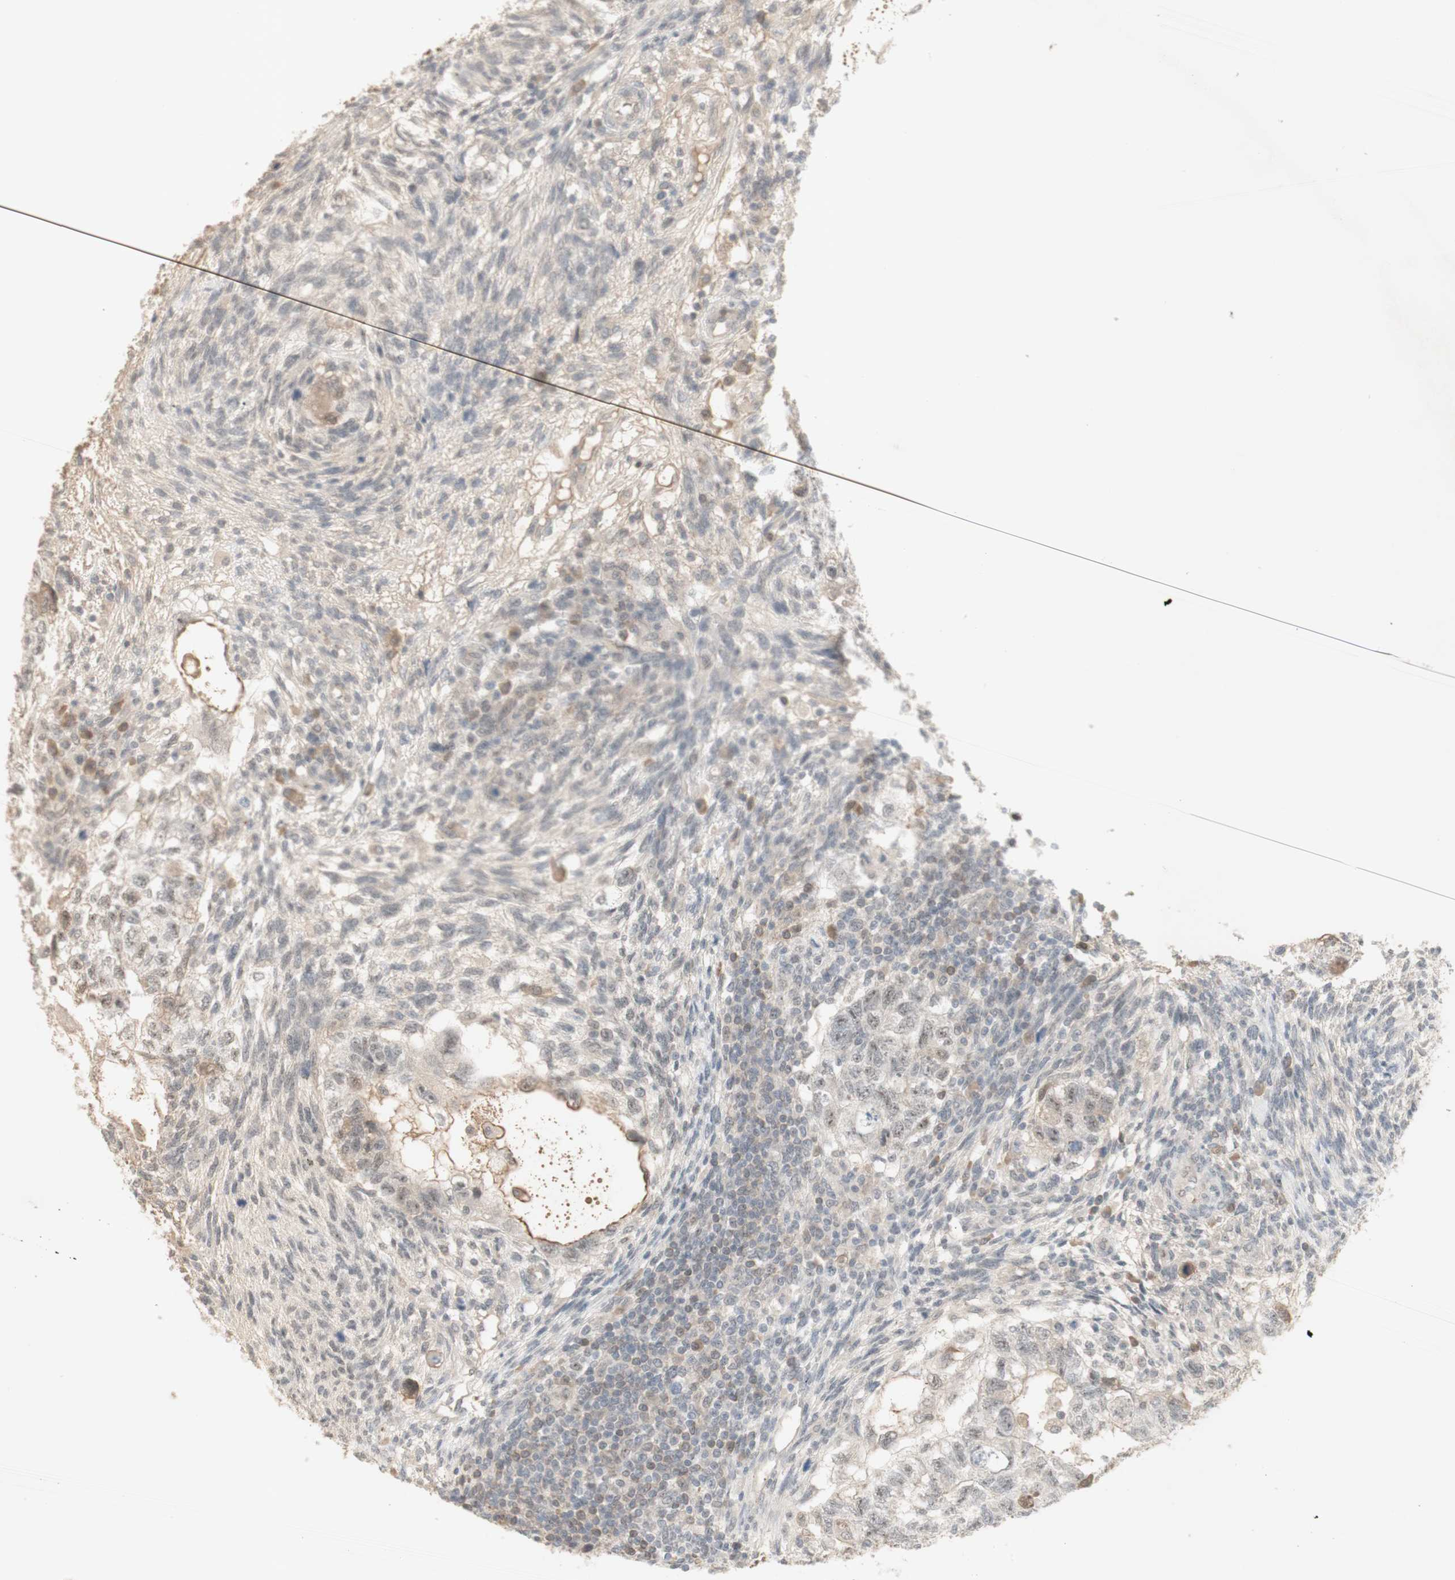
{"staining": {"intensity": "weak", "quantity": "<25%", "location": "cytoplasmic/membranous"}, "tissue": "testis cancer", "cell_type": "Tumor cells", "image_type": "cancer", "snomed": [{"axis": "morphology", "description": "Normal tissue, NOS"}, {"axis": "morphology", "description": "Carcinoma, Embryonal, NOS"}, {"axis": "topography", "description": "Testis"}], "caption": "This is a histopathology image of immunohistochemistry (IHC) staining of embryonal carcinoma (testis), which shows no staining in tumor cells.", "gene": "PLCD4", "patient": {"sex": "male", "age": 36}}